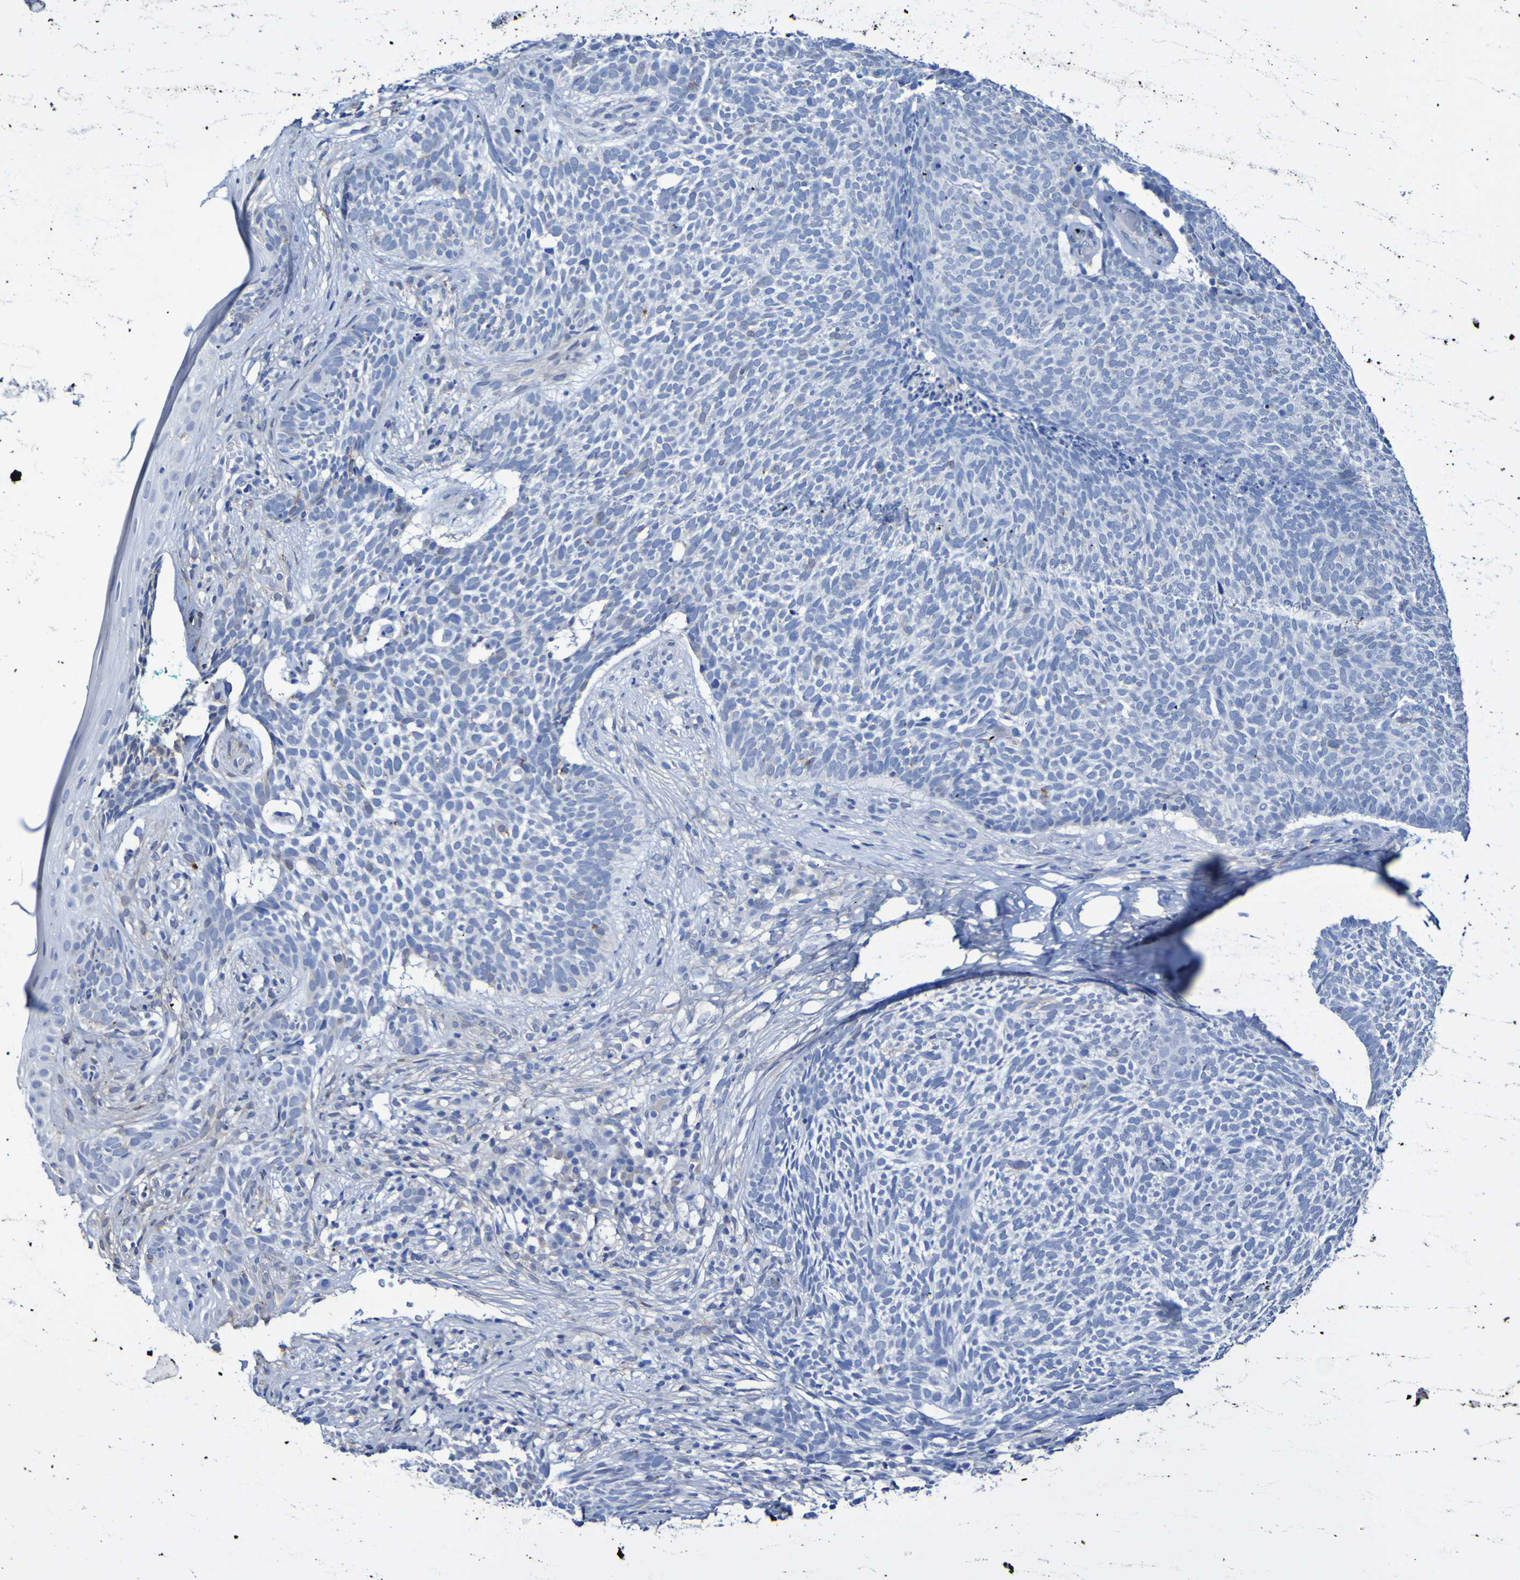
{"staining": {"intensity": "negative", "quantity": "none", "location": "none"}, "tissue": "skin cancer", "cell_type": "Tumor cells", "image_type": "cancer", "snomed": [{"axis": "morphology", "description": "Basal cell carcinoma"}, {"axis": "topography", "description": "Skin"}], "caption": "IHC of human skin cancer shows no expression in tumor cells.", "gene": "SGCB", "patient": {"sex": "female", "age": 84}}